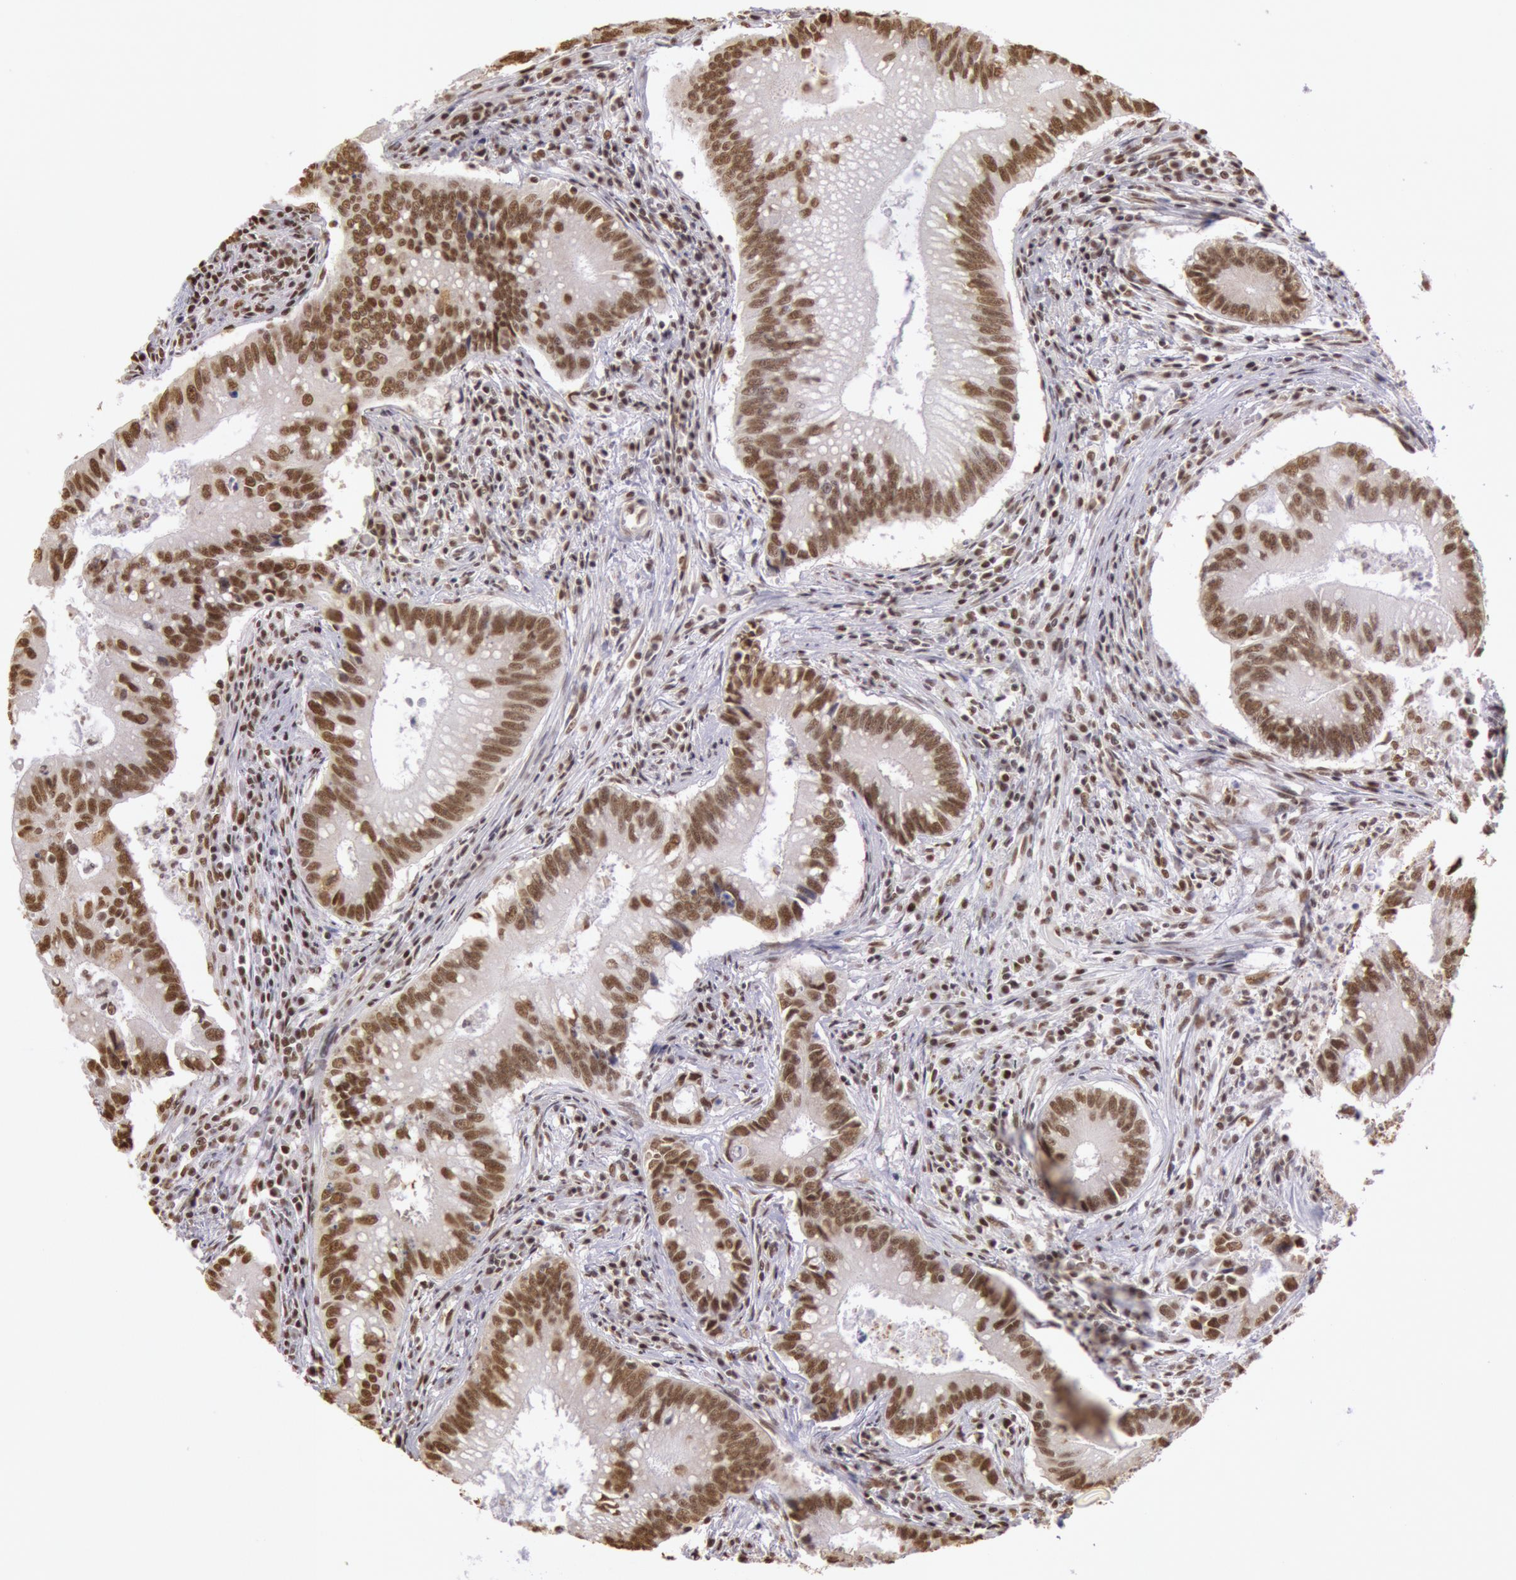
{"staining": {"intensity": "moderate", "quantity": ">75%", "location": "nuclear"}, "tissue": "colorectal cancer", "cell_type": "Tumor cells", "image_type": "cancer", "snomed": [{"axis": "morphology", "description": "Adenocarcinoma, NOS"}, {"axis": "topography", "description": "Rectum"}], "caption": "Immunohistochemical staining of colorectal cancer (adenocarcinoma) exhibits moderate nuclear protein staining in approximately >75% of tumor cells.", "gene": "HNRNPH2", "patient": {"sex": "female", "age": 81}}